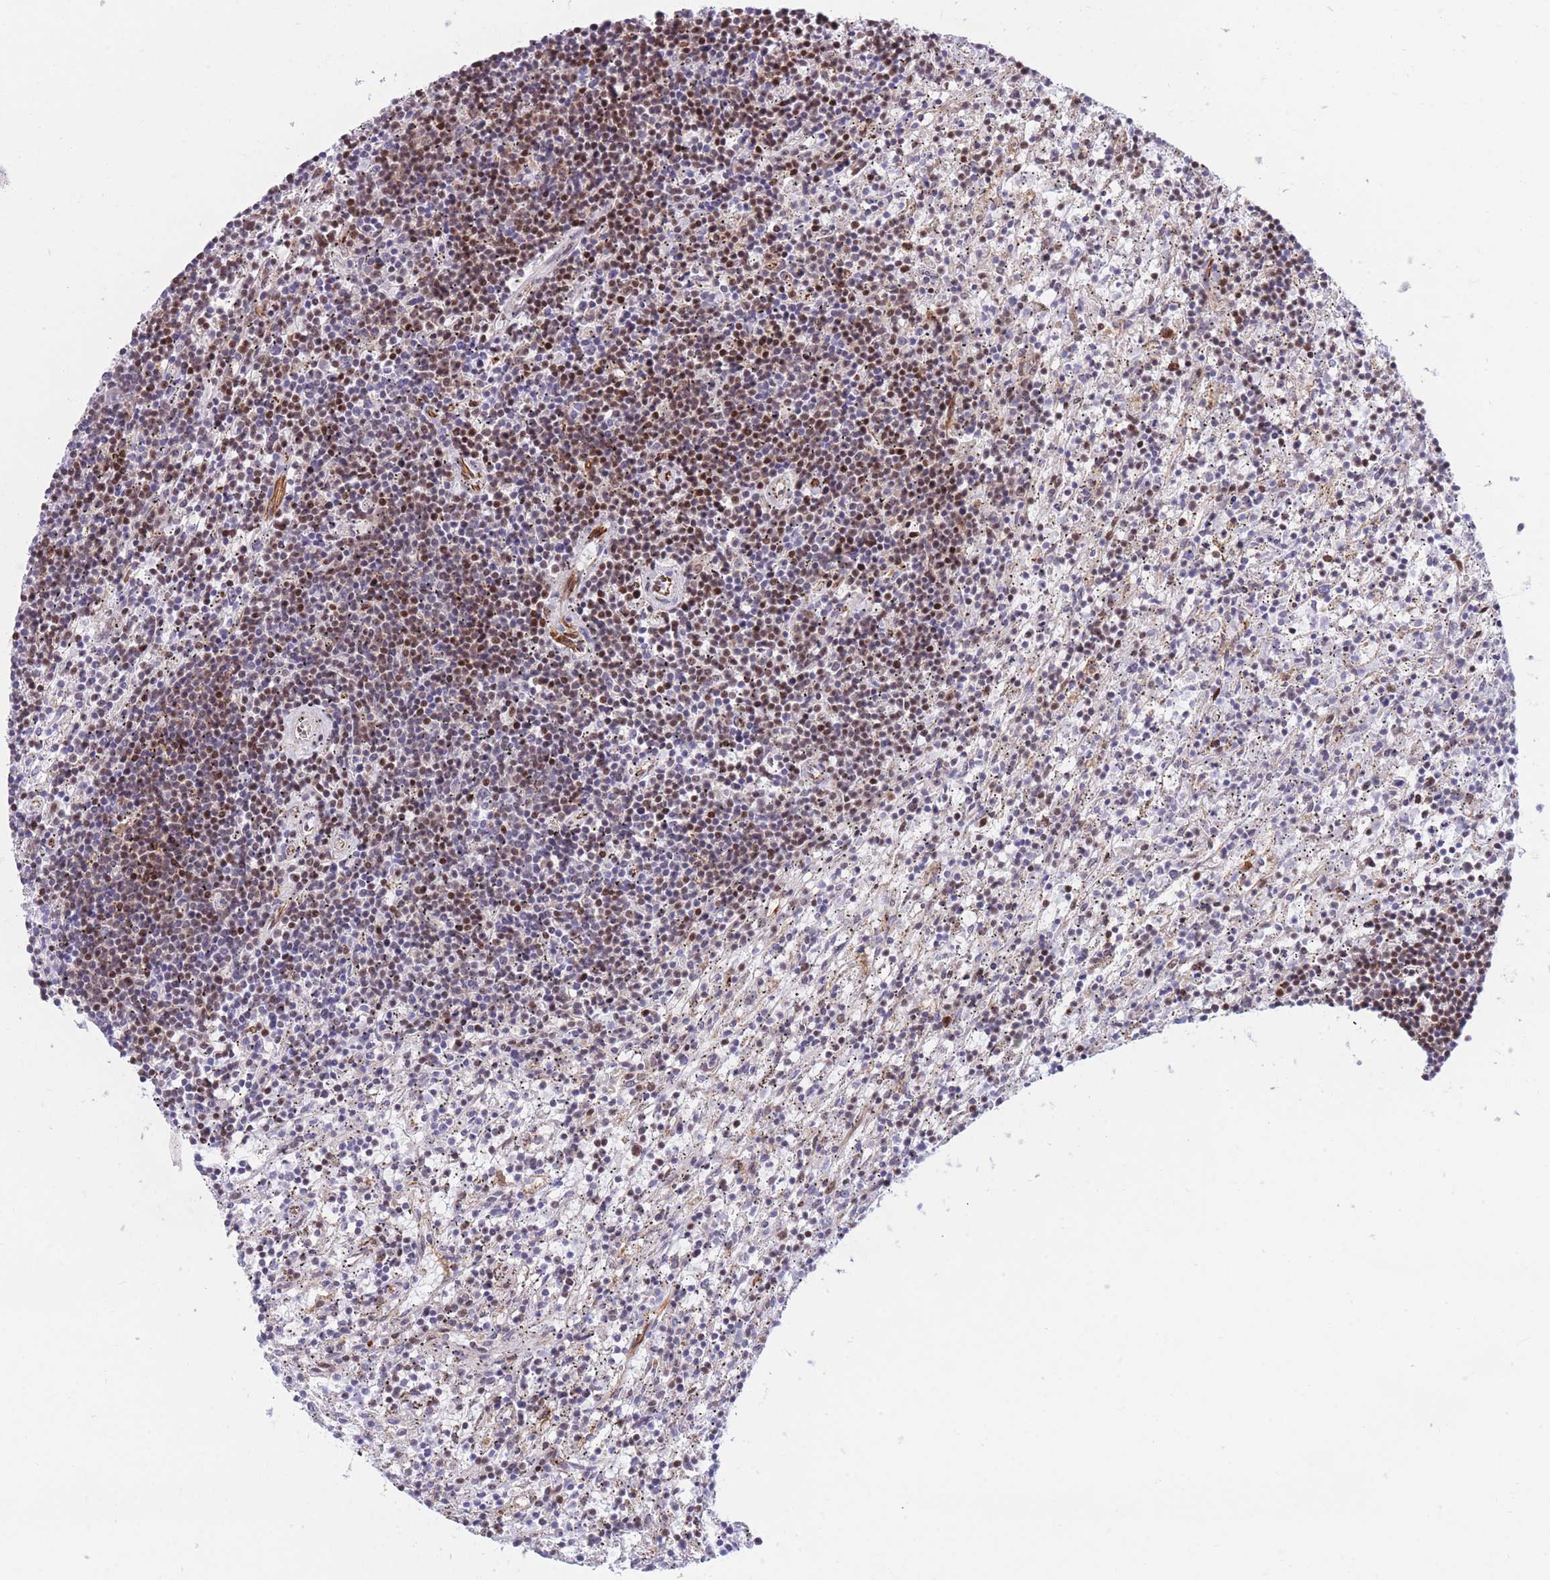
{"staining": {"intensity": "moderate", "quantity": "25%-75%", "location": "nuclear"}, "tissue": "lymphoma", "cell_type": "Tumor cells", "image_type": "cancer", "snomed": [{"axis": "morphology", "description": "Malignant lymphoma, non-Hodgkin's type, Low grade"}, {"axis": "topography", "description": "Spleen"}], "caption": "Lymphoma was stained to show a protein in brown. There is medium levels of moderate nuclear staining in about 25%-75% of tumor cells.", "gene": "DNAJC3", "patient": {"sex": "male", "age": 76}}